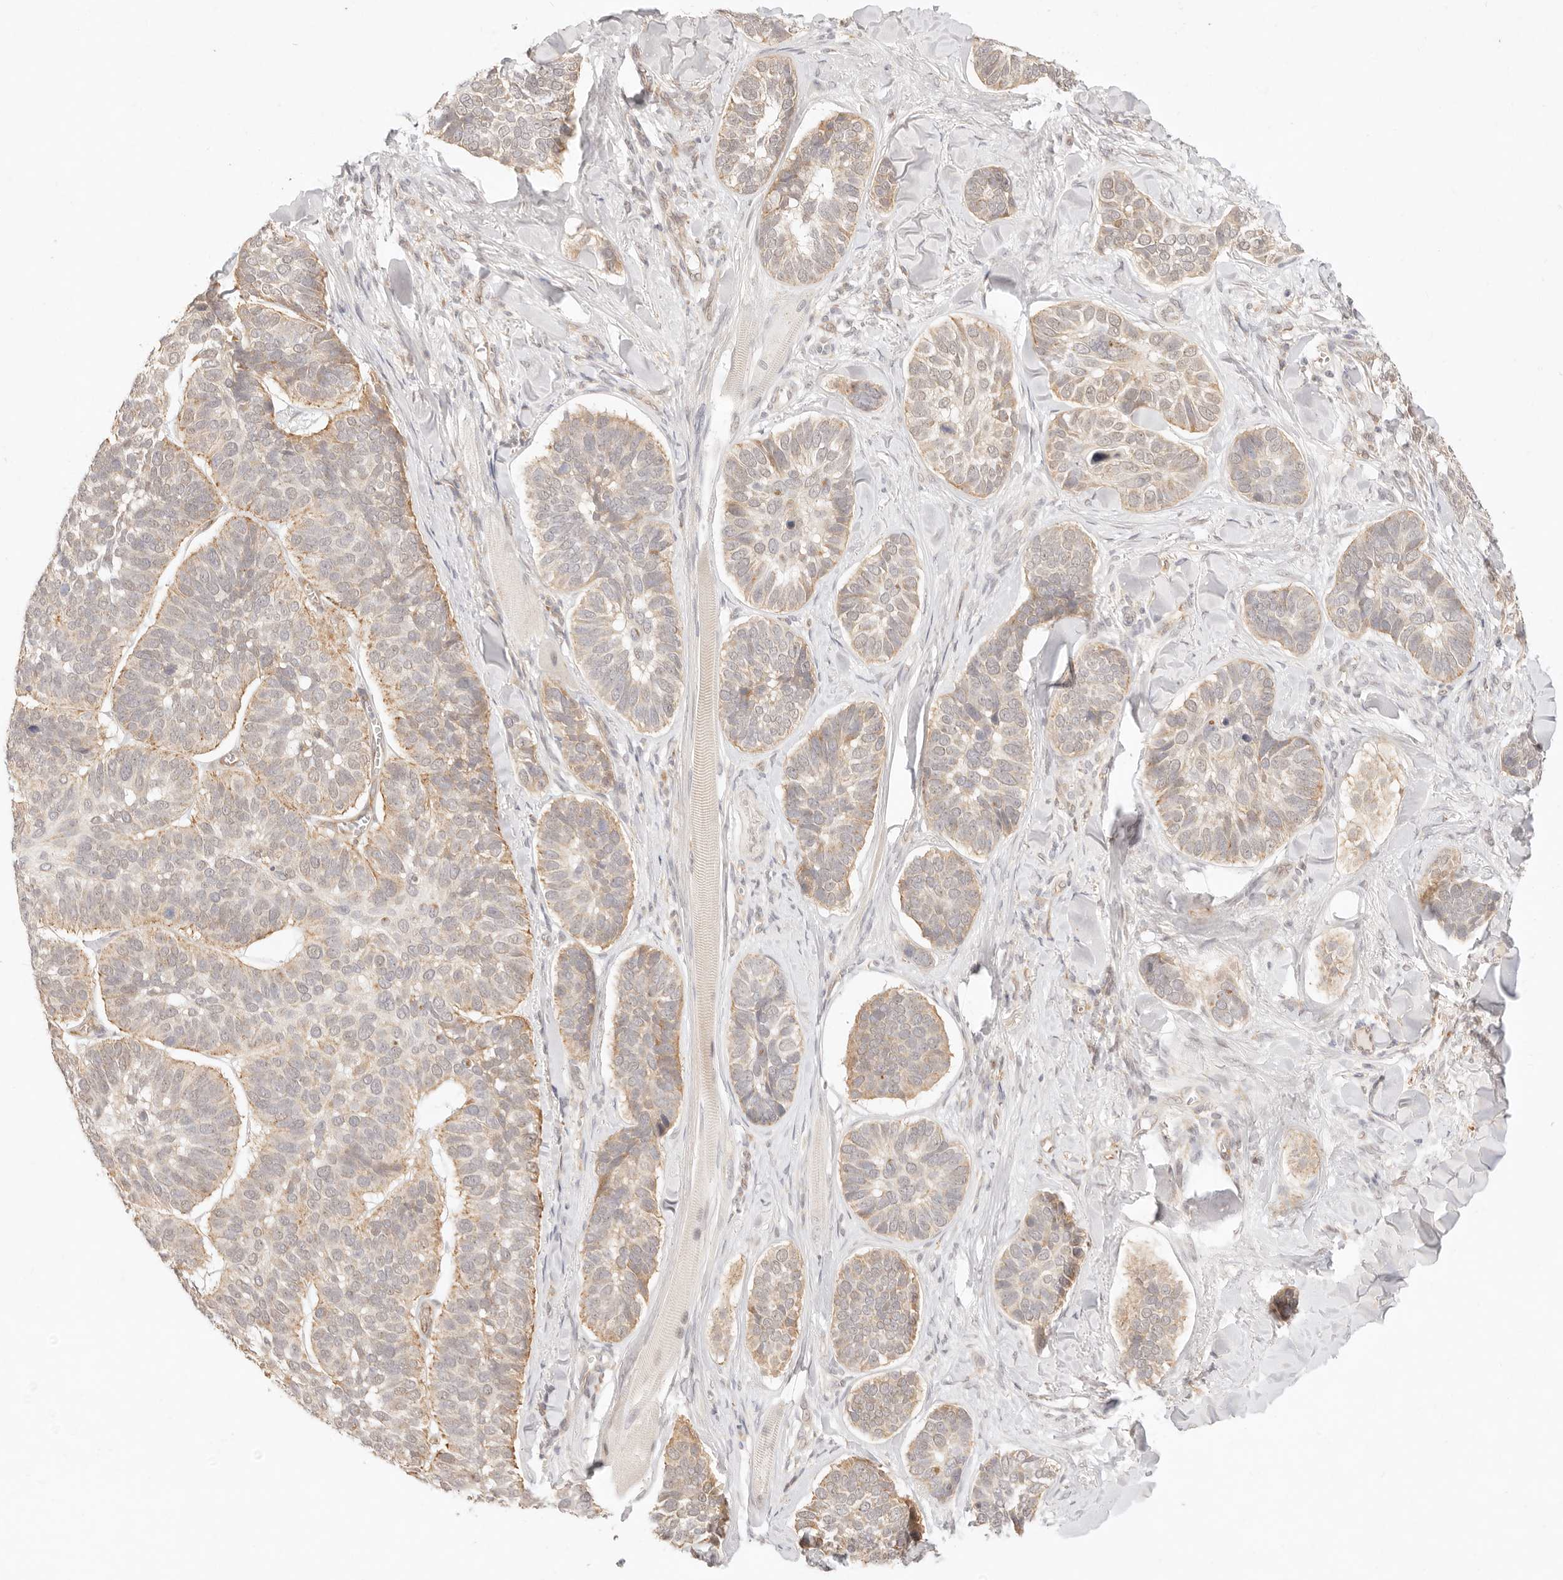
{"staining": {"intensity": "weak", "quantity": "25%-75%", "location": "cytoplasmic/membranous"}, "tissue": "skin cancer", "cell_type": "Tumor cells", "image_type": "cancer", "snomed": [{"axis": "morphology", "description": "Basal cell carcinoma"}, {"axis": "topography", "description": "Skin"}], "caption": "Protein expression by IHC exhibits weak cytoplasmic/membranous staining in about 25%-75% of tumor cells in basal cell carcinoma (skin).", "gene": "GPR156", "patient": {"sex": "male", "age": 62}}